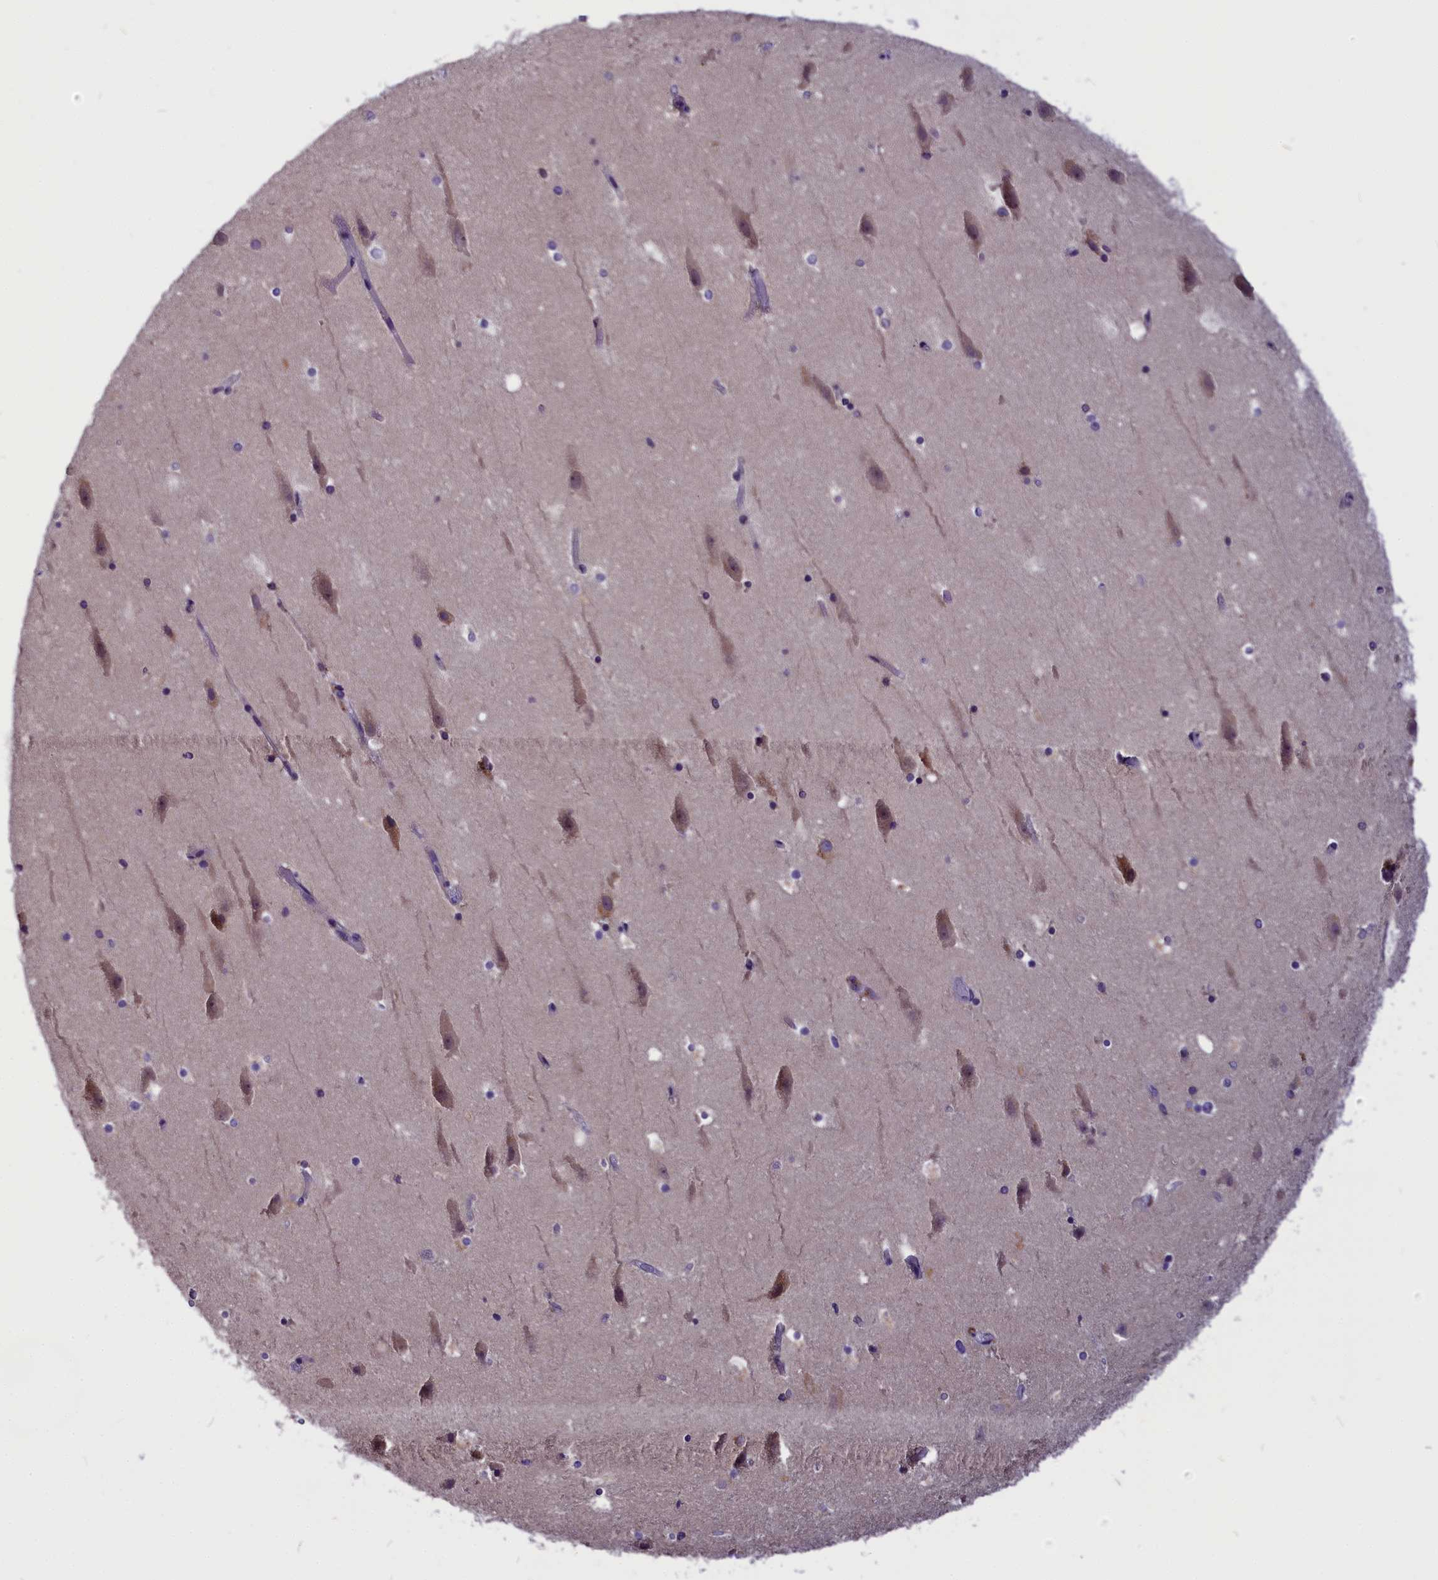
{"staining": {"intensity": "negative", "quantity": "none", "location": "none"}, "tissue": "hippocampus", "cell_type": "Glial cells", "image_type": "normal", "snomed": [{"axis": "morphology", "description": "Normal tissue, NOS"}, {"axis": "topography", "description": "Hippocampus"}], "caption": "IHC image of unremarkable human hippocampus stained for a protein (brown), which demonstrates no staining in glial cells. (Brightfield microscopy of DAB immunohistochemistry (IHC) at high magnification).", "gene": "CEP170", "patient": {"sex": "female", "age": 52}}